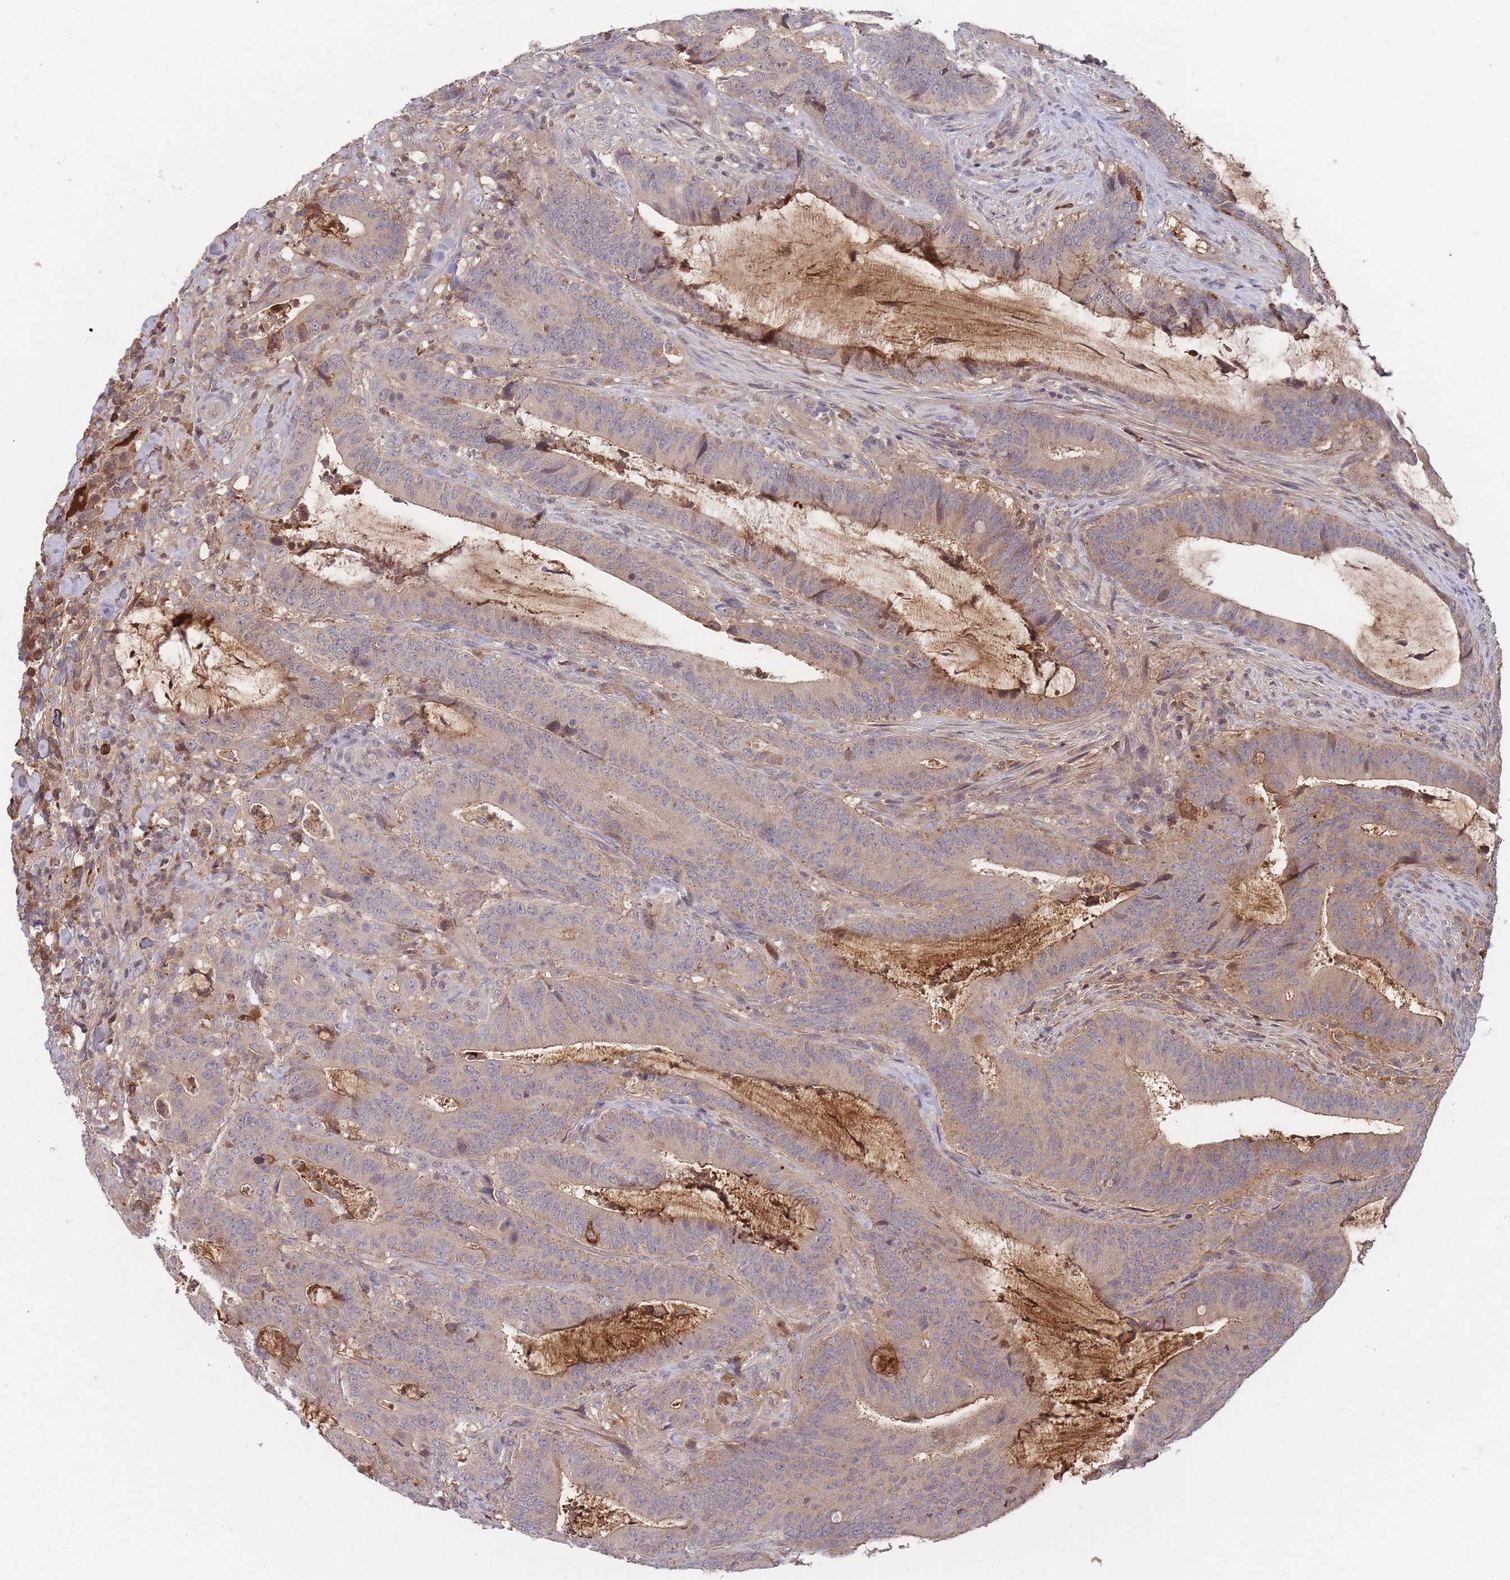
{"staining": {"intensity": "weak", "quantity": "25%-75%", "location": "cytoplasmic/membranous"}, "tissue": "colorectal cancer", "cell_type": "Tumor cells", "image_type": "cancer", "snomed": [{"axis": "morphology", "description": "Adenocarcinoma, NOS"}, {"axis": "topography", "description": "Colon"}], "caption": "Human adenocarcinoma (colorectal) stained for a protein (brown) shows weak cytoplasmic/membranous positive staining in approximately 25%-75% of tumor cells.", "gene": "RALGDS", "patient": {"sex": "female", "age": 43}}